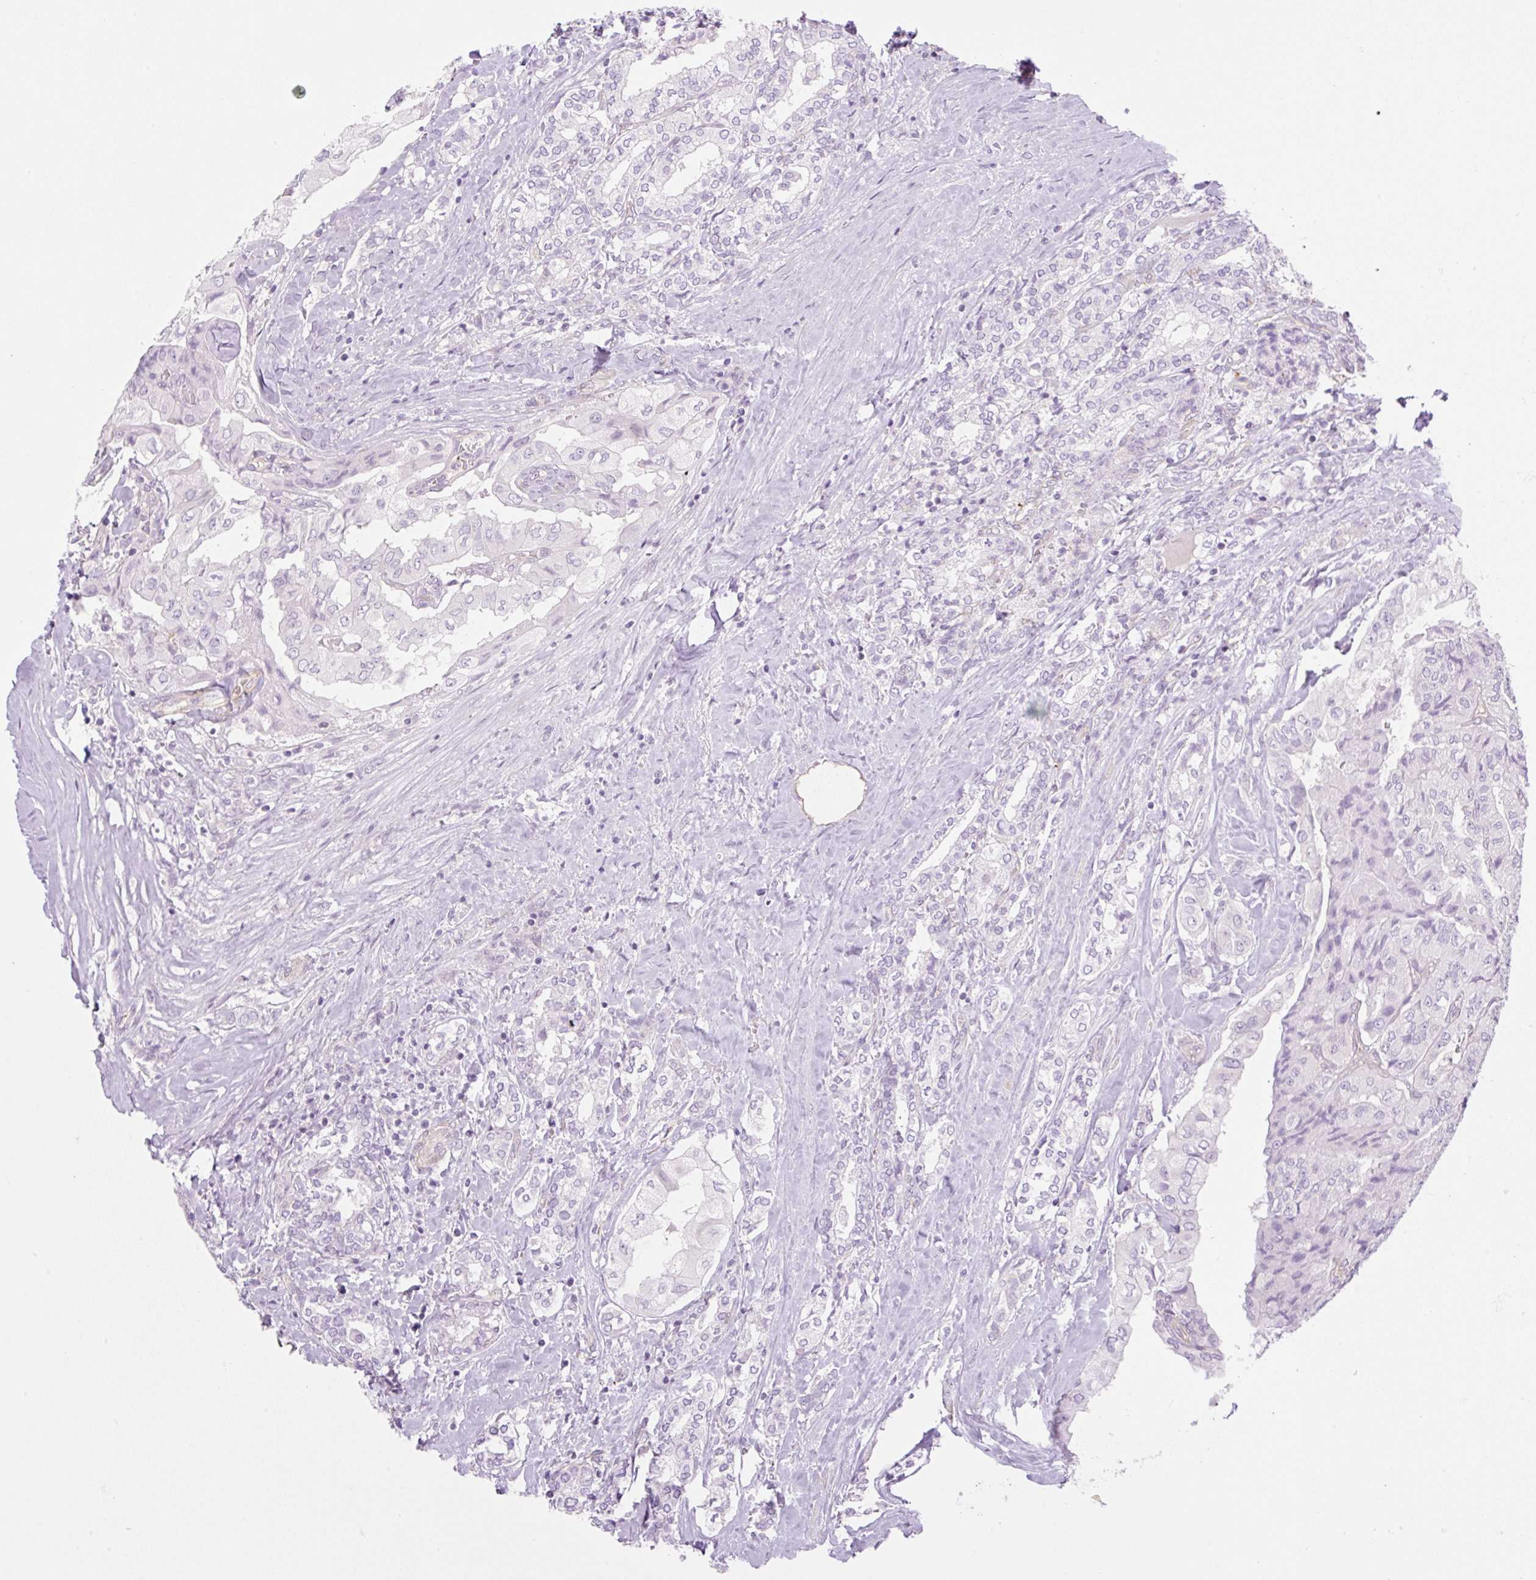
{"staining": {"intensity": "negative", "quantity": "none", "location": "none"}, "tissue": "thyroid cancer", "cell_type": "Tumor cells", "image_type": "cancer", "snomed": [{"axis": "morphology", "description": "Normal tissue, NOS"}, {"axis": "morphology", "description": "Papillary adenocarcinoma, NOS"}, {"axis": "topography", "description": "Thyroid gland"}], "caption": "Tumor cells are negative for protein expression in human thyroid cancer.", "gene": "EHD3", "patient": {"sex": "female", "age": 59}}